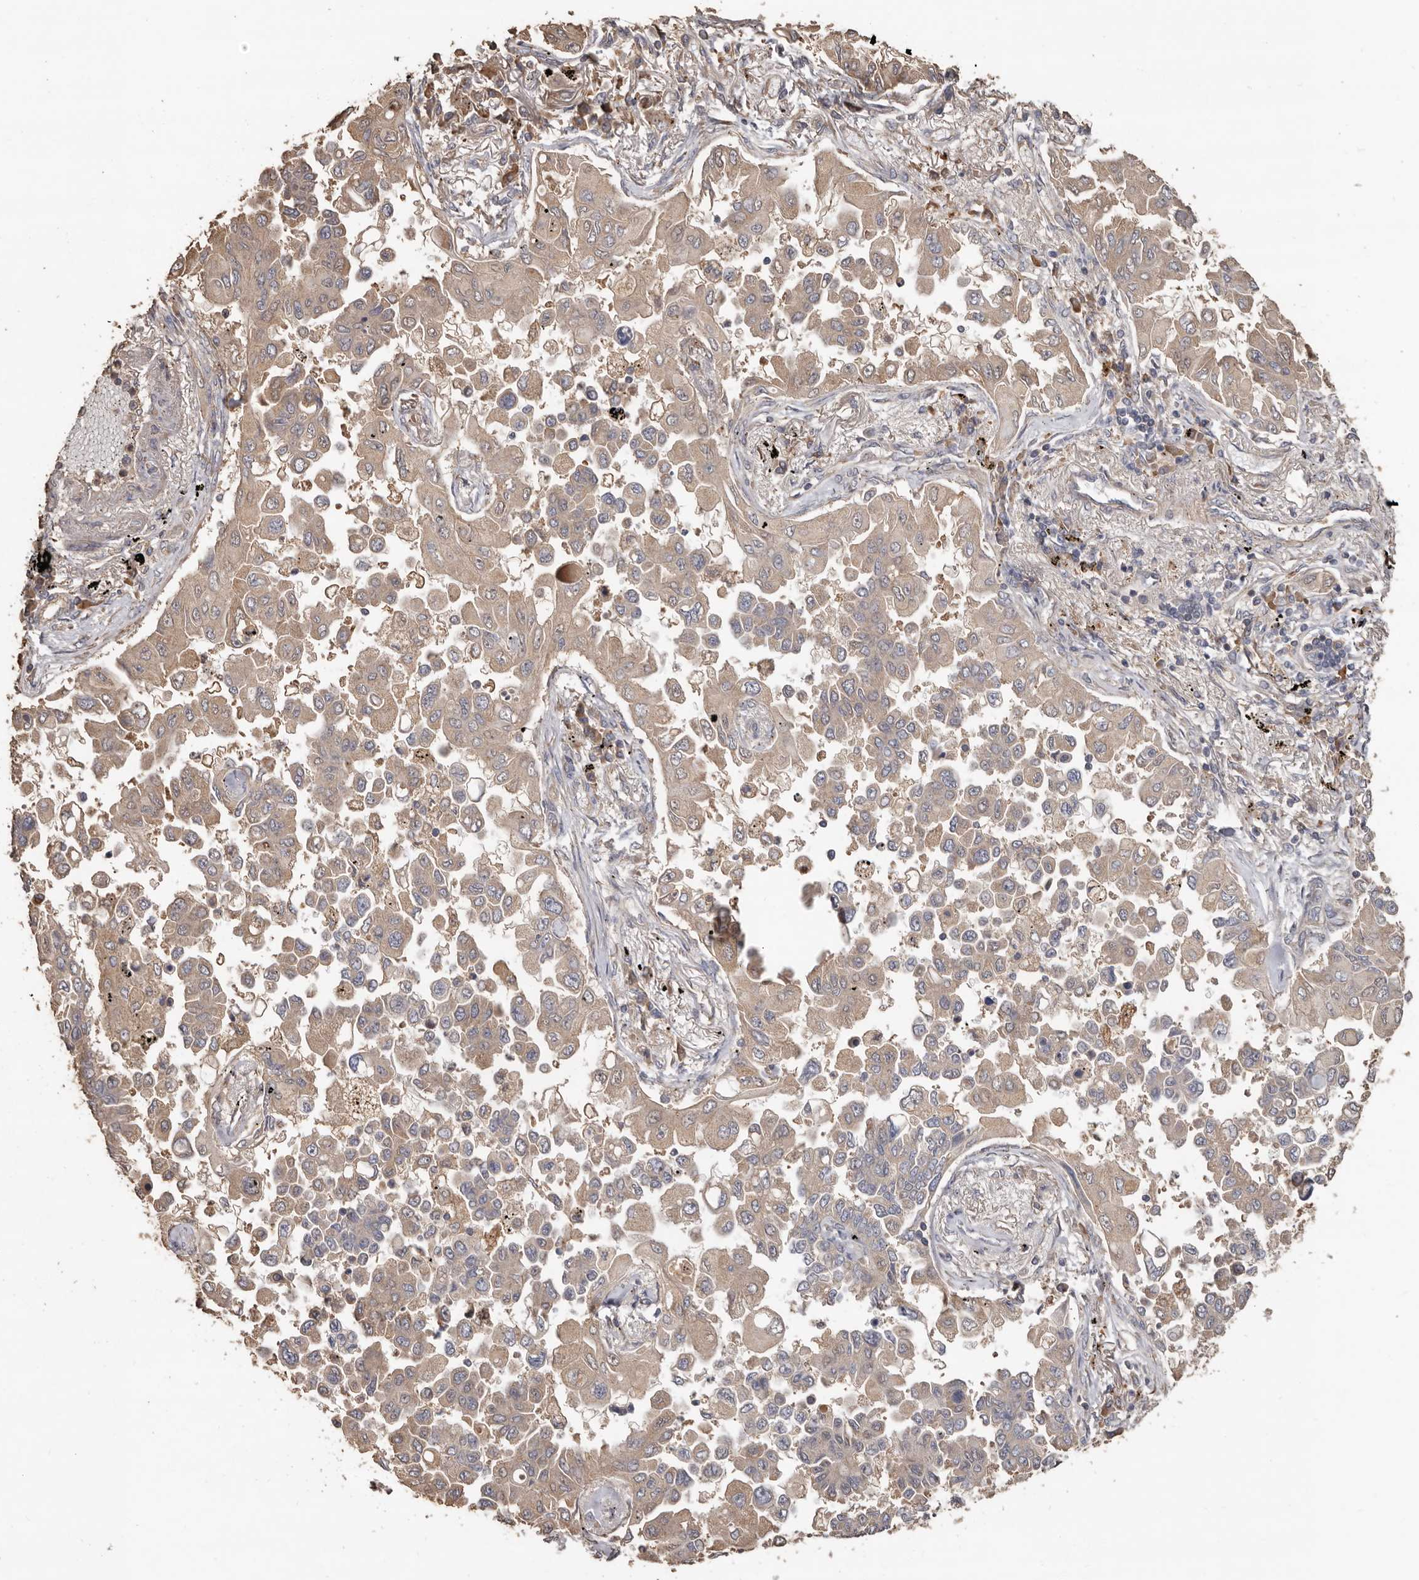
{"staining": {"intensity": "moderate", "quantity": ">75%", "location": "cytoplasmic/membranous"}, "tissue": "lung cancer", "cell_type": "Tumor cells", "image_type": "cancer", "snomed": [{"axis": "morphology", "description": "Adenocarcinoma, NOS"}, {"axis": "topography", "description": "Lung"}], "caption": "High-magnification brightfield microscopy of lung adenocarcinoma stained with DAB (brown) and counterstained with hematoxylin (blue). tumor cells exhibit moderate cytoplasmic/membranous expression is appreciated in approximately>75% of cells. (DAB = brown stain, brightfield microscopy at high magnification).", "gene": "FLCN", "patient": {"sex": "female", "age": 67}}